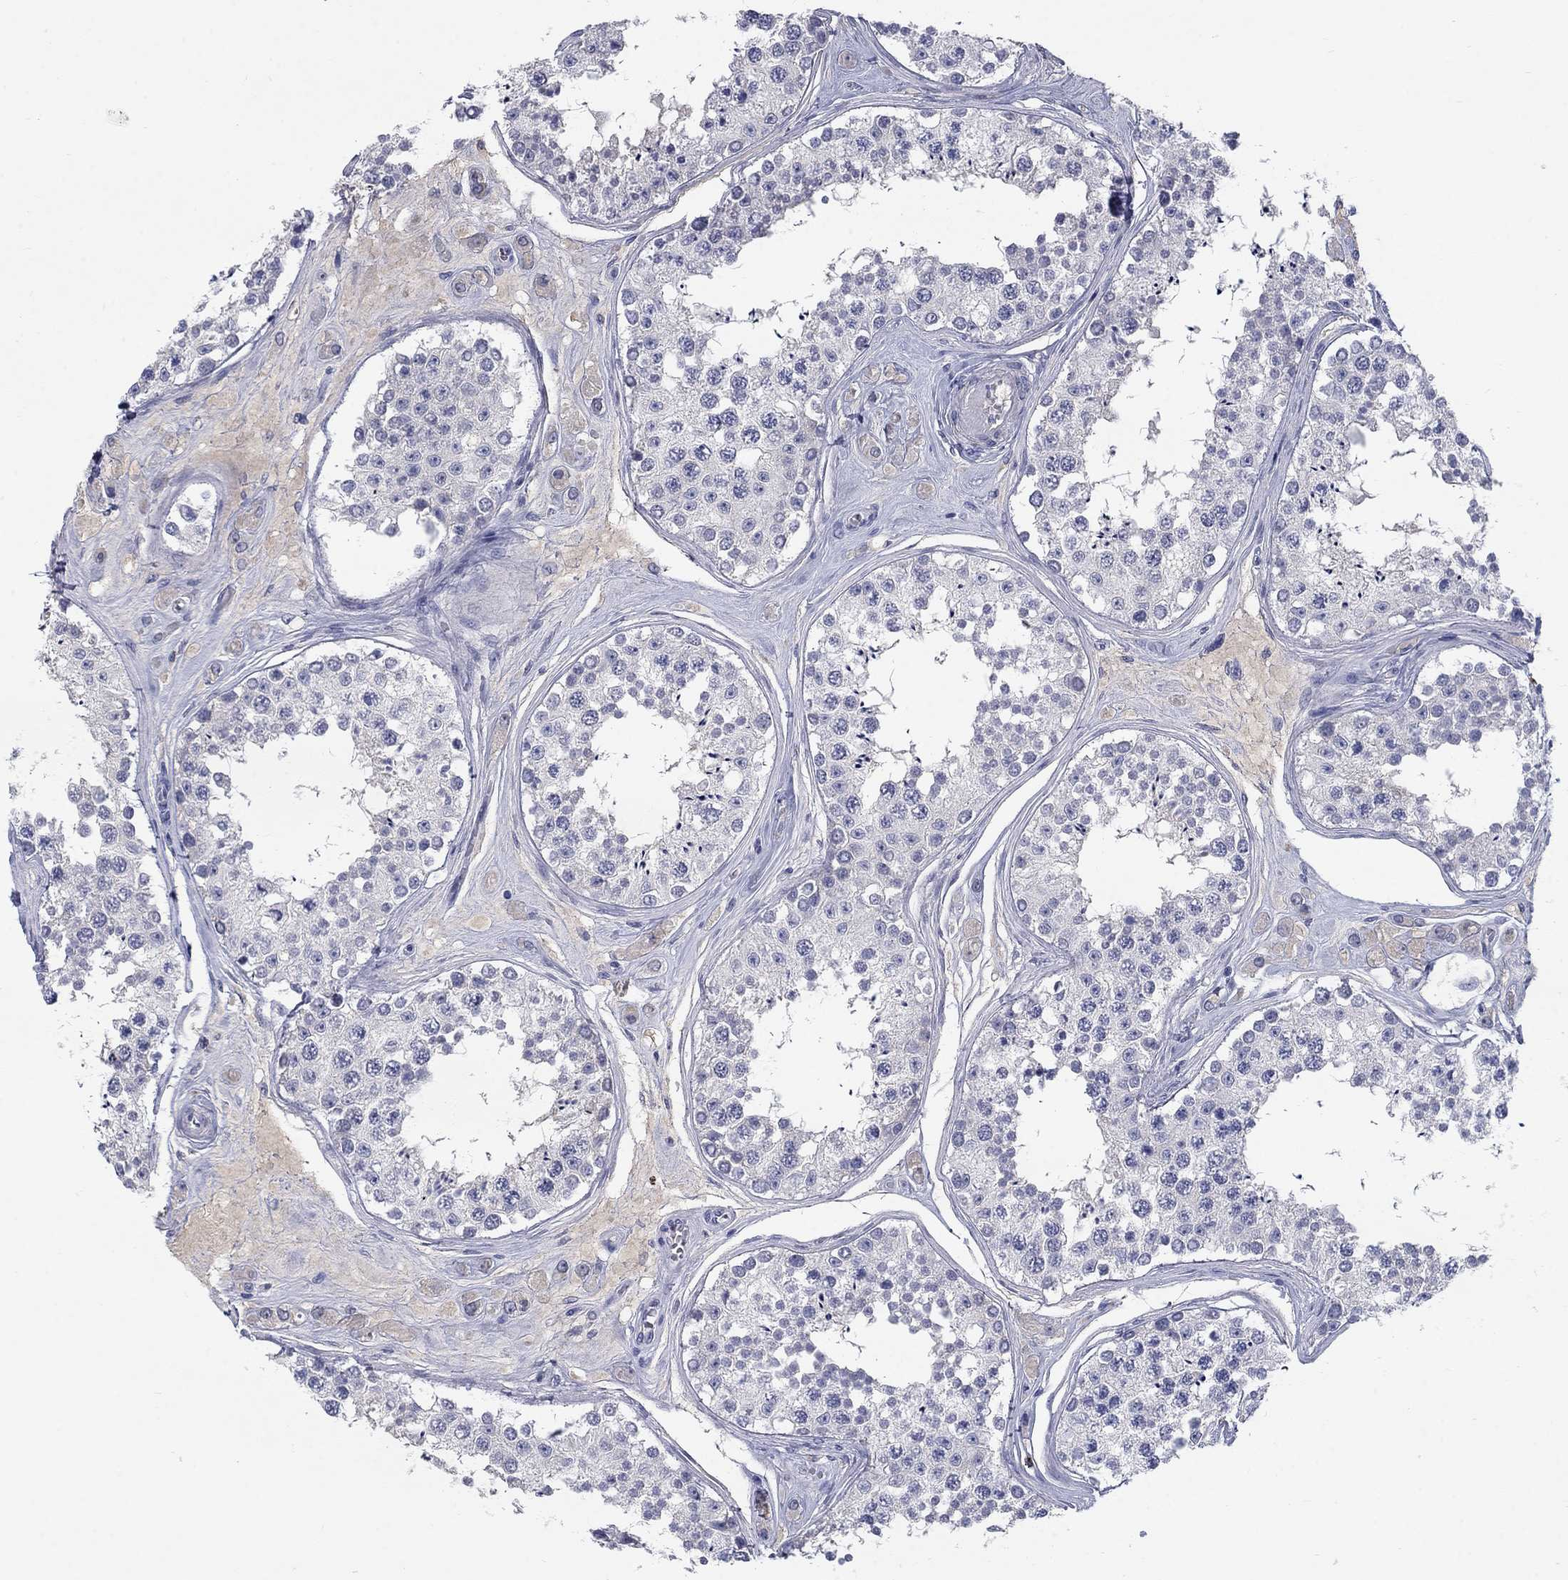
{"staining": {"intensity": "negative", "quantity": "none", "location": "none"}, "tissue": "testis", "cell_type": "Cells in seminiferous ducts", "image_type": "normal", "snomed": [{"axis": "morphology", "description": "Normal tissue, NOS"}, {"axis": "topography", "description": "Testis"}], "caption": "DAB immunohistochemical staining of benign testis demonstrates no significant expression in cells in seminiferous ducts.", "gene": "GZMA", "patient": {"sex": "male", "age": 25}}